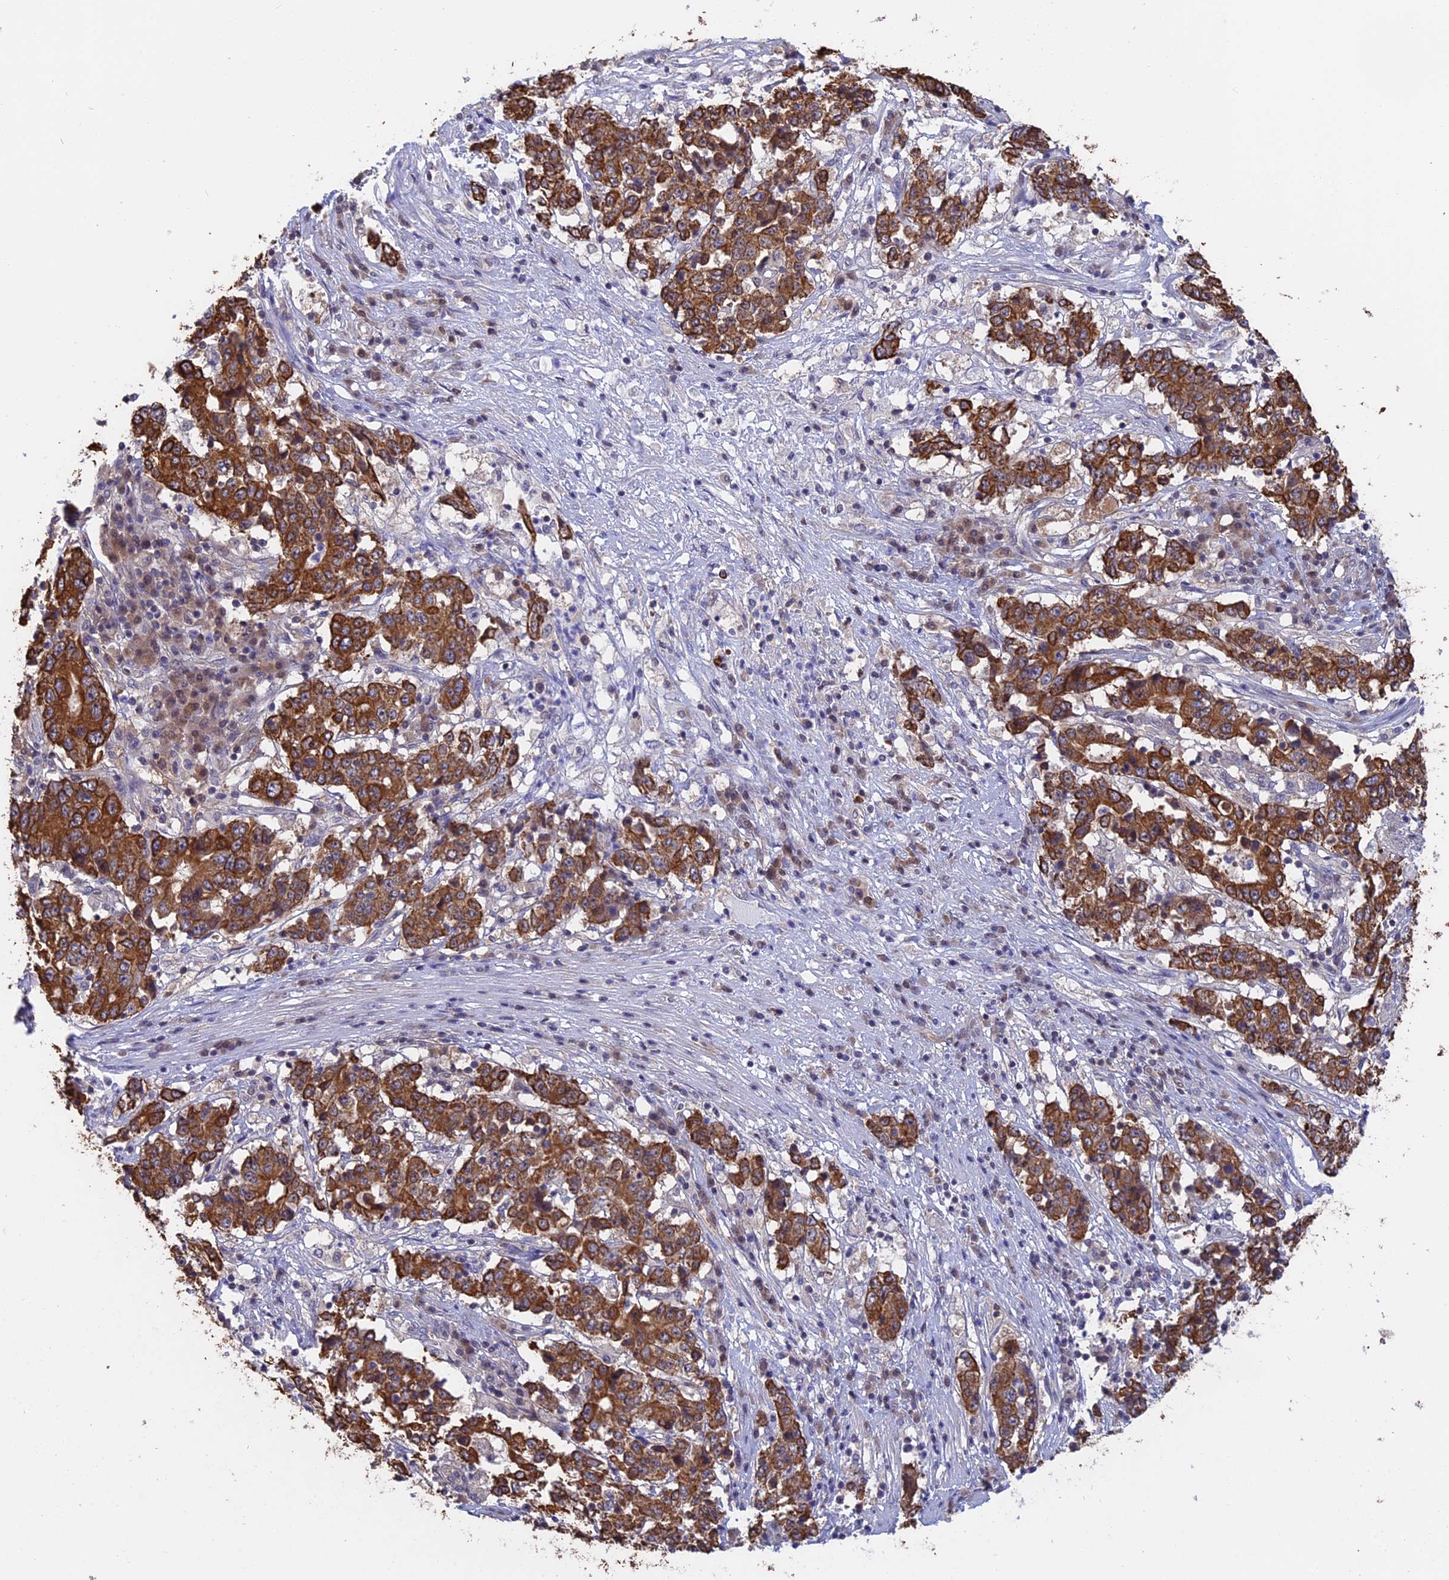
{"staining": {"intensity": "strong", "quantity": ">75%", "location": "cytoplasmic/membranous"}, "tissue": "stomach cancer", "cell_type": "Tumor cells", "image_type": "cancer", "snomed": [{"axis": "morphology", "description": "Adenocarcinoma, NOS"}, {"axis": "topography", "description": "Stomach"}], "caption": "A histopathology image showing strong cytoplasmic/membranous positivity in about >75% of tumor cells in stomach cancer, as visualized by brown immunohistochemical staining.", "gene": "STUB1", "patient": {"sex": "male", "age": 59}}